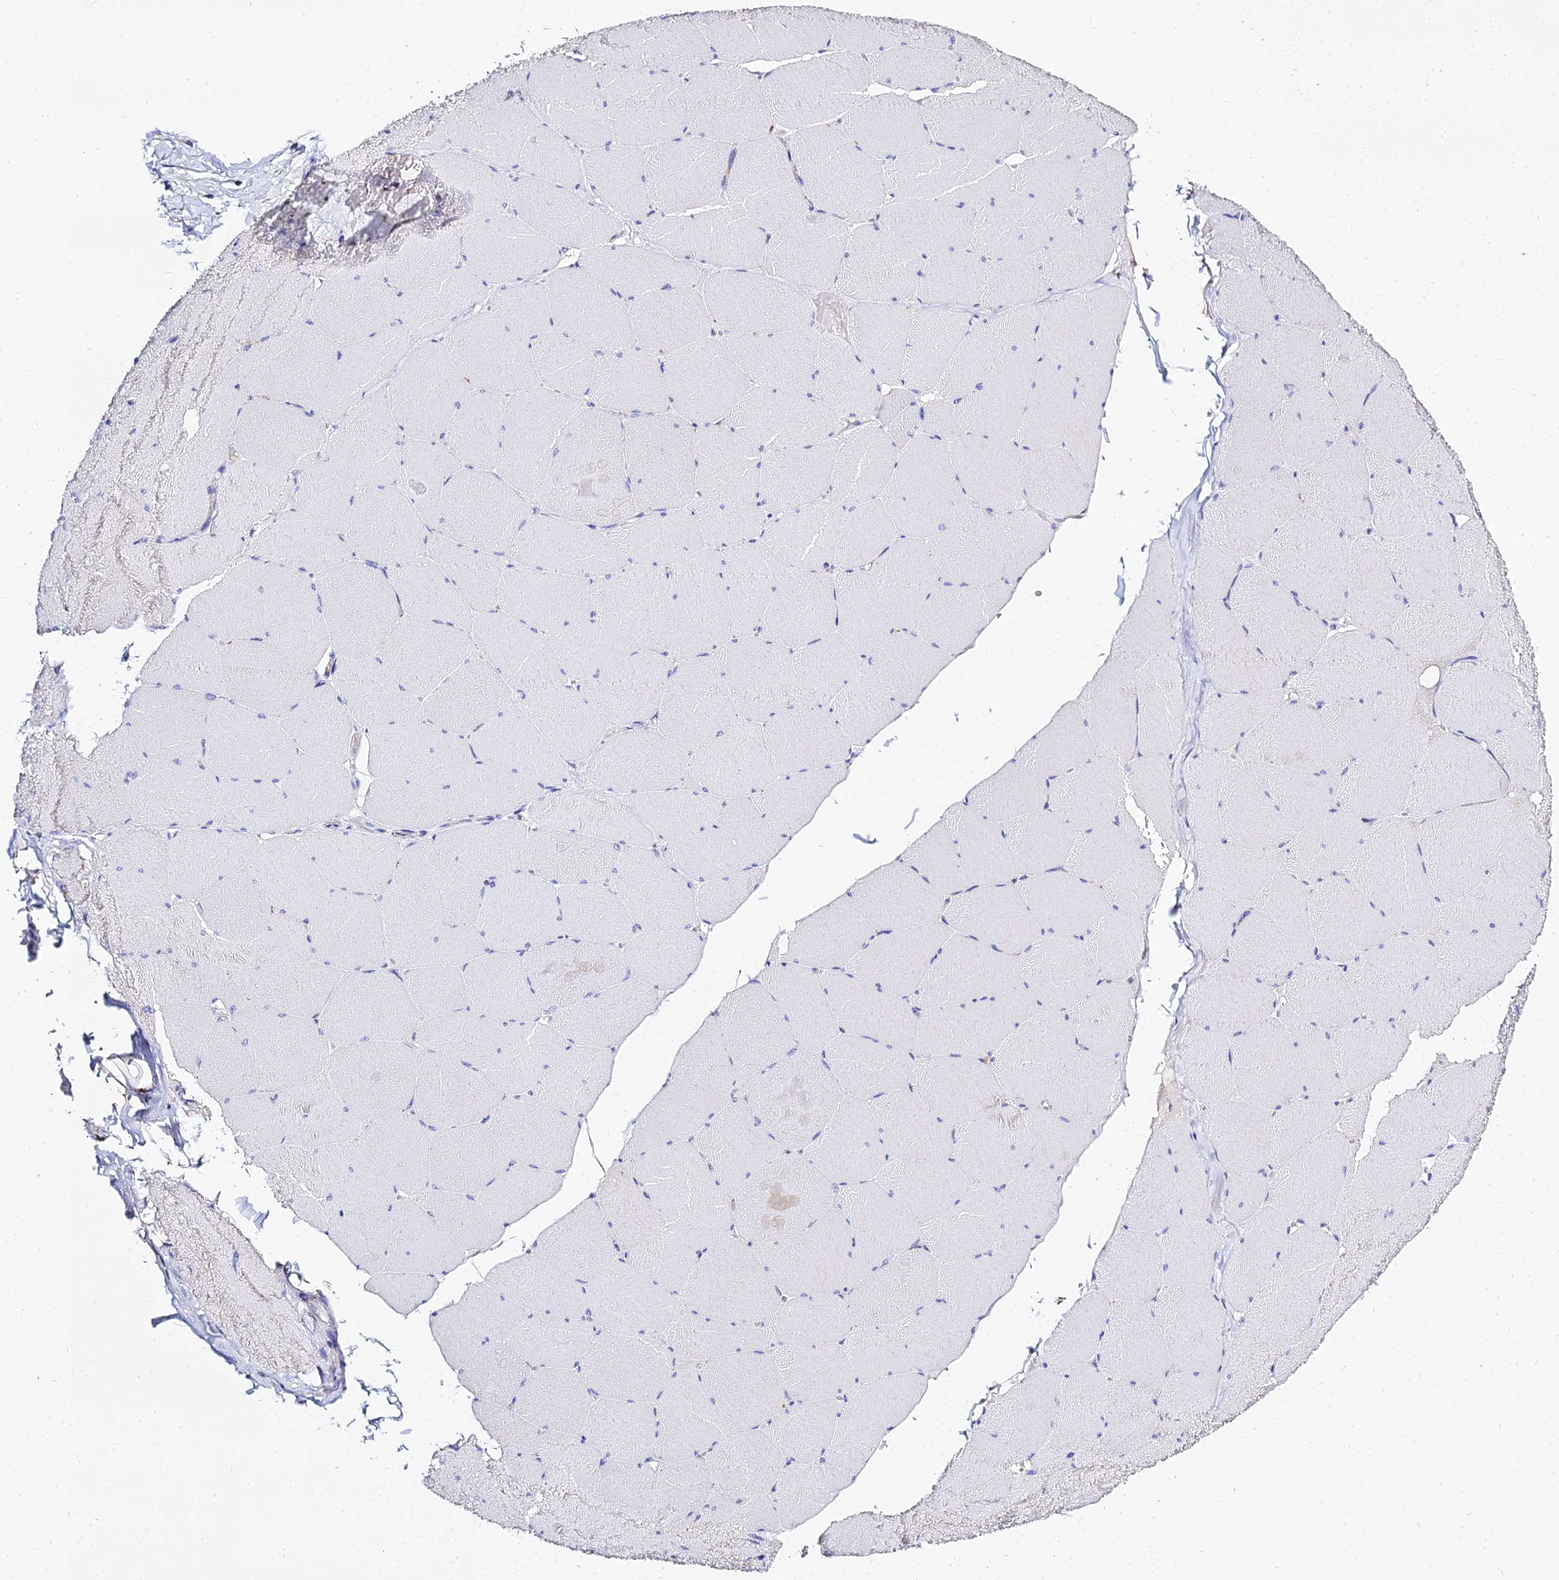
{"staining": {"intensity": "negative", "quantity": "none", "location": "none"}, "tissue": "skeletal muscle", "cell_type": "Myocytes", "image_type": "normal", "snomed": [{"axis": "morphology", "description": "Normal tissue, NOS"}, {"axis": "topography", "description": "Skeletal muscle"}, {"axis": "topography", "description": "Head-Neck"}], "caption": "High magnification brightfield microscopy of unremarkable skeletal muscle stained with DAB (3,3'-diaminobenzidine) (brown) and counterstained with hematoxylin (blue): myocytes show no significant staining. The staining is performed using DAB (3,3'-diaminobenzidine) brown chromogen with nuclei counter-stained in using hematoxylin.", "gene": "TYW5", "patient": {"sex": "male", "age": 66}}